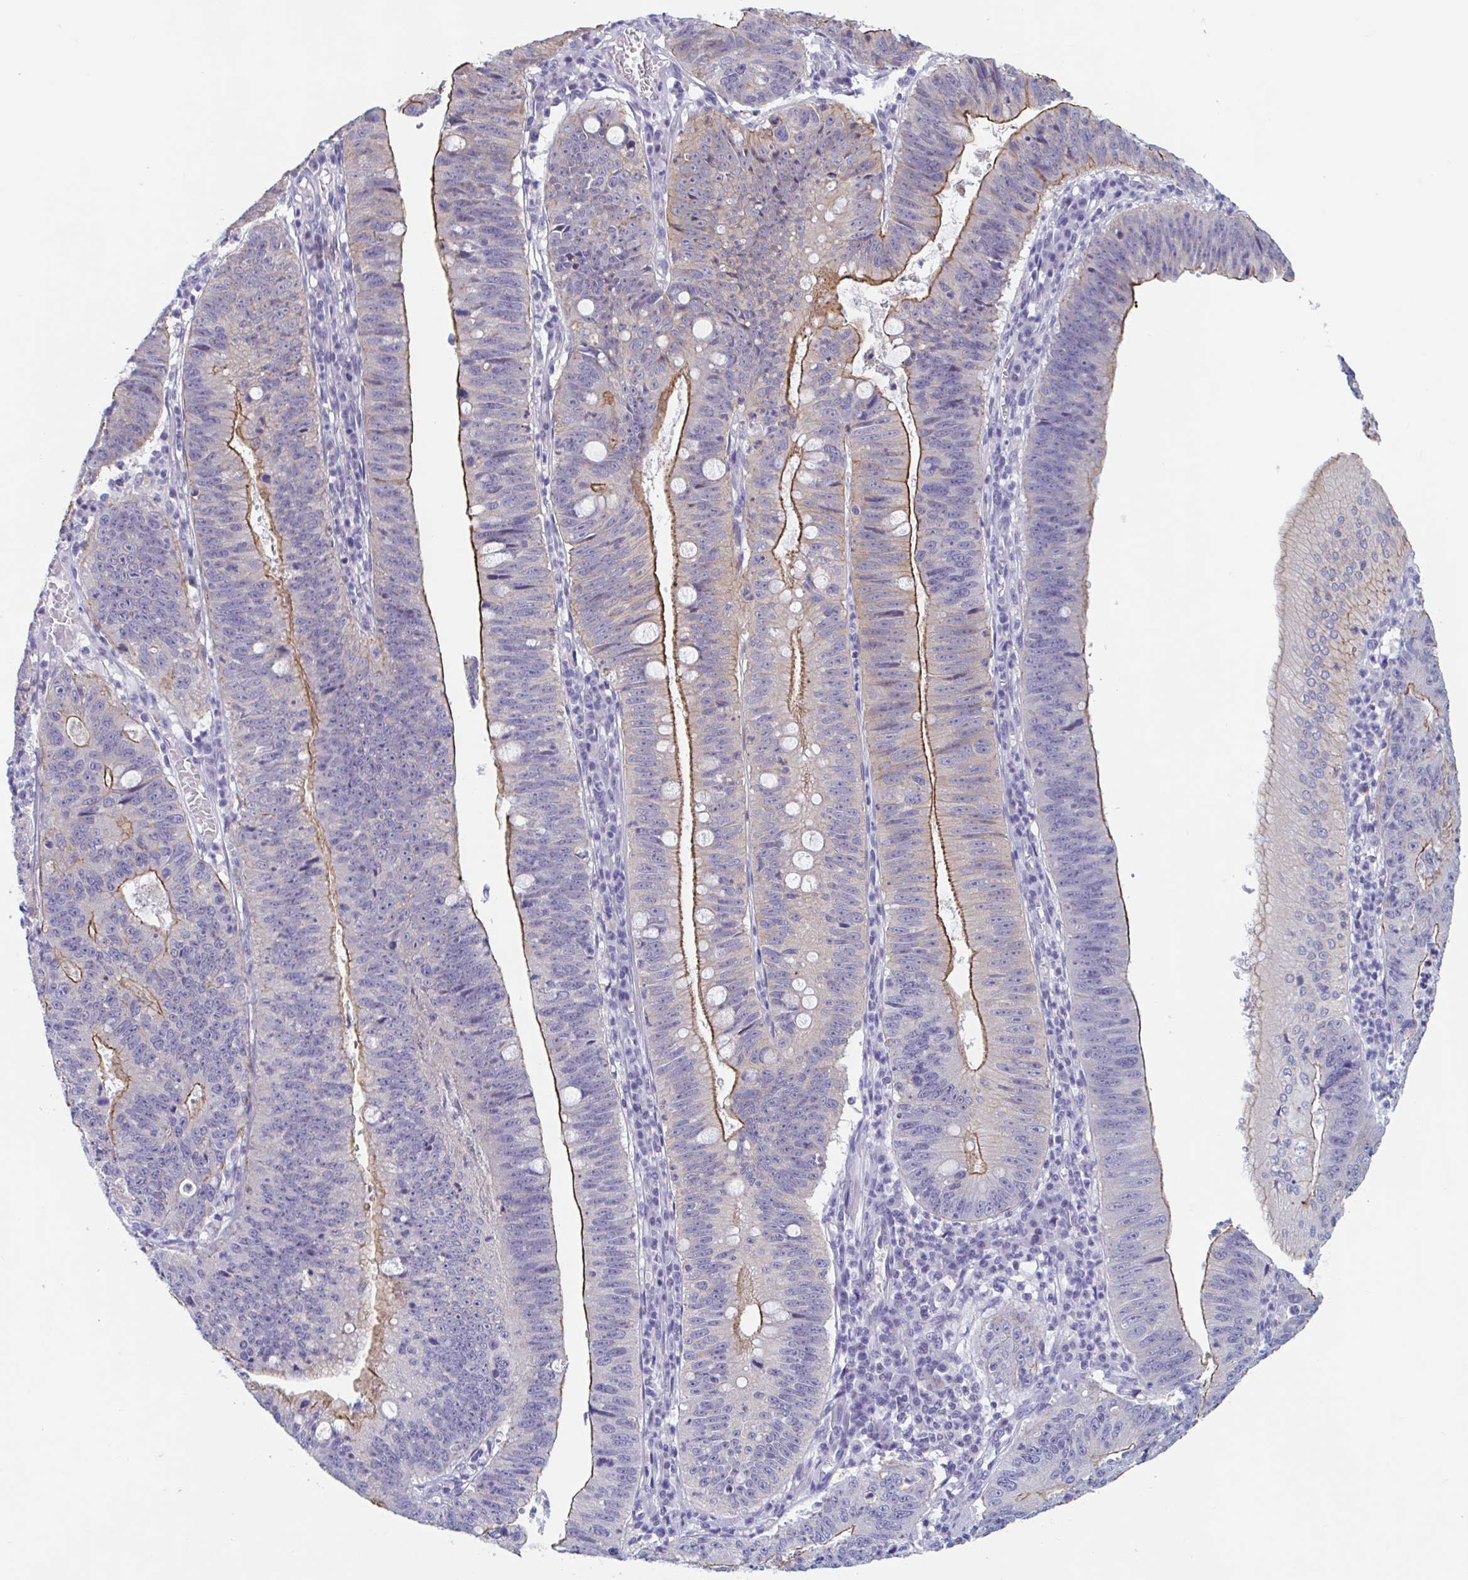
{"staining": {"intensity": "moderate", "quantity": "25%-75%", "location": "cytoplasmic/membranous"}, "tissue": "stomach cancer", "cell_type": "Tumor cells", "image_type": "cancer", "snomed": [{"axis": "morphology", "description": "Adenocarcinoma, NOS"}, {"axis": "topography", "description": "Stomach"}], "caption": "Human stomach adenocarcinoma stained with a brown dye reveals moderate cytoplasmic/membranous positive staining in approximately 25%-75% of tumor cells.", "gene": "UNKL", "patient": {"sex": "male", "age": 59}}